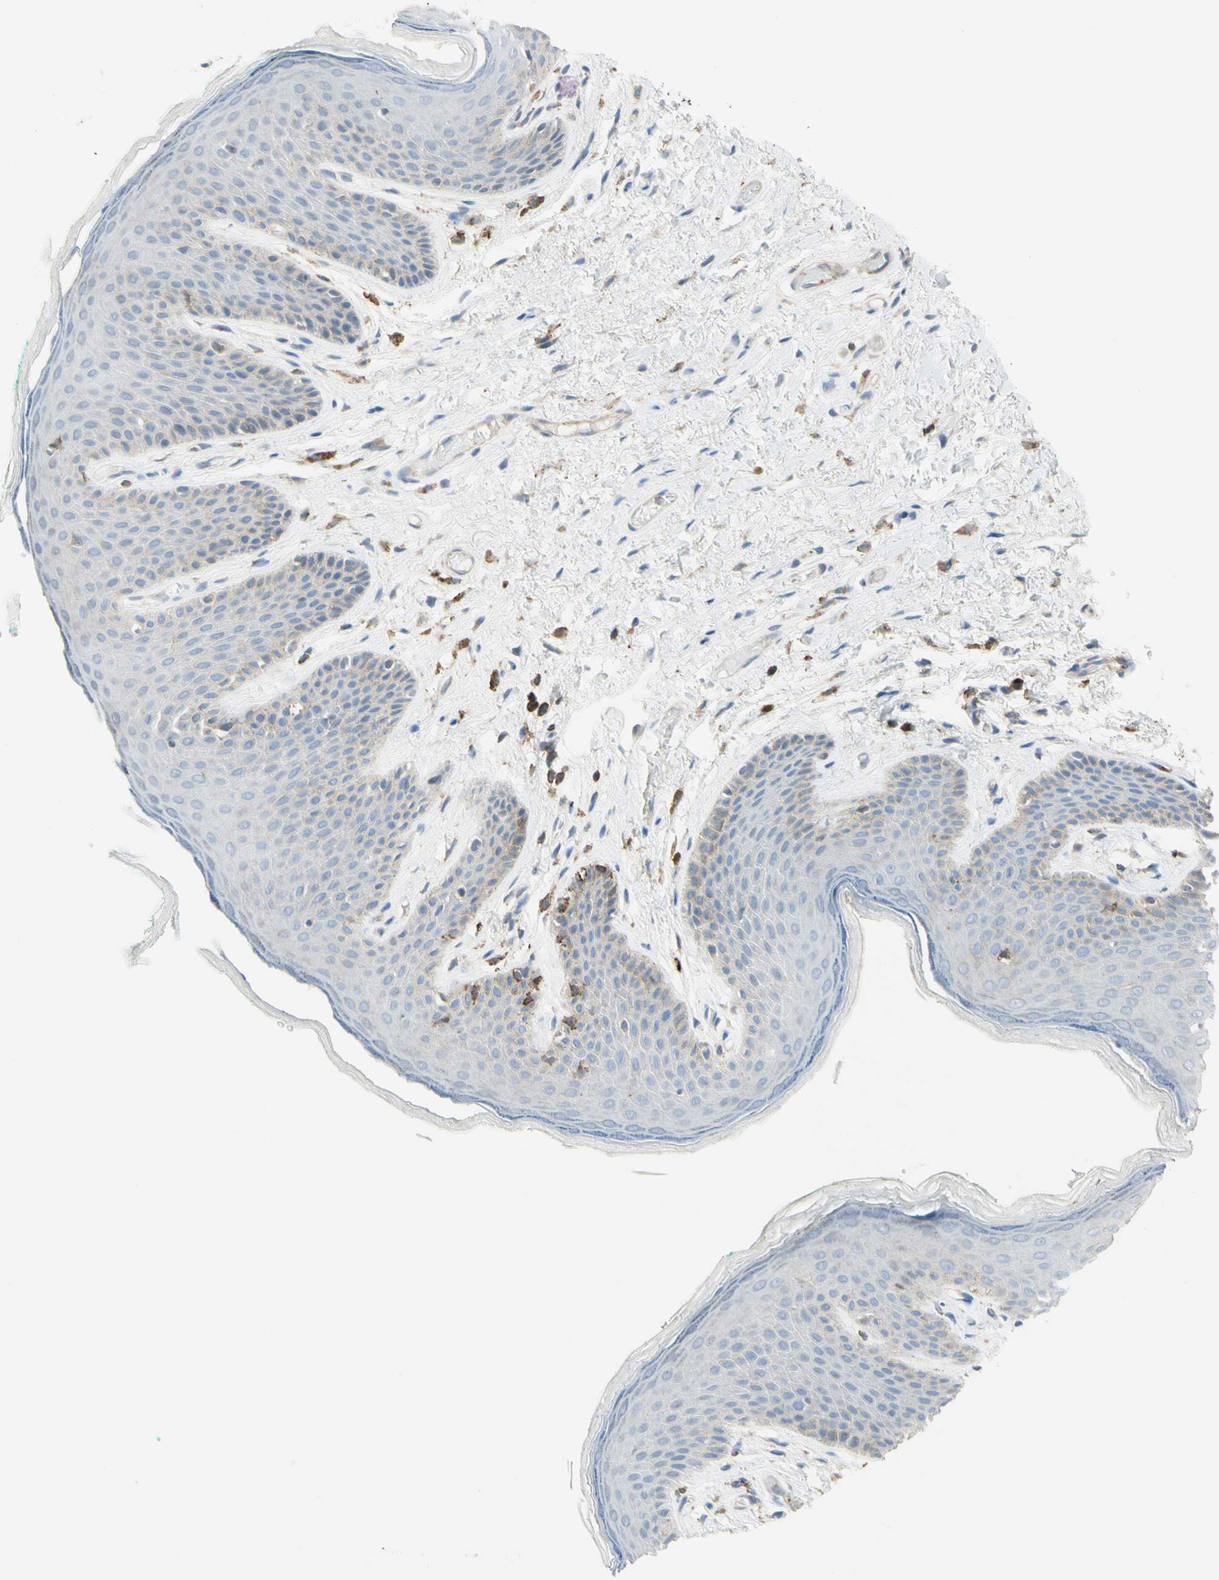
{"staining": {"intensity": "weak", "quantity": "<25%", "location": "cytoplasmic/membranous"}, "tissue": "skin", "cell_type": "Epidermal cells", "image_type": "normal", "snomed": [{"axis": "morphology", "description": "Normal tissue, NOS"}, {"axis": "topography", "description": "Anal"}], "caption": "Epidermal cells are negative for brown protein staining in normal skin.", "gene": "SEMA4C", "patient": {"sex": "male", "age": 74}}